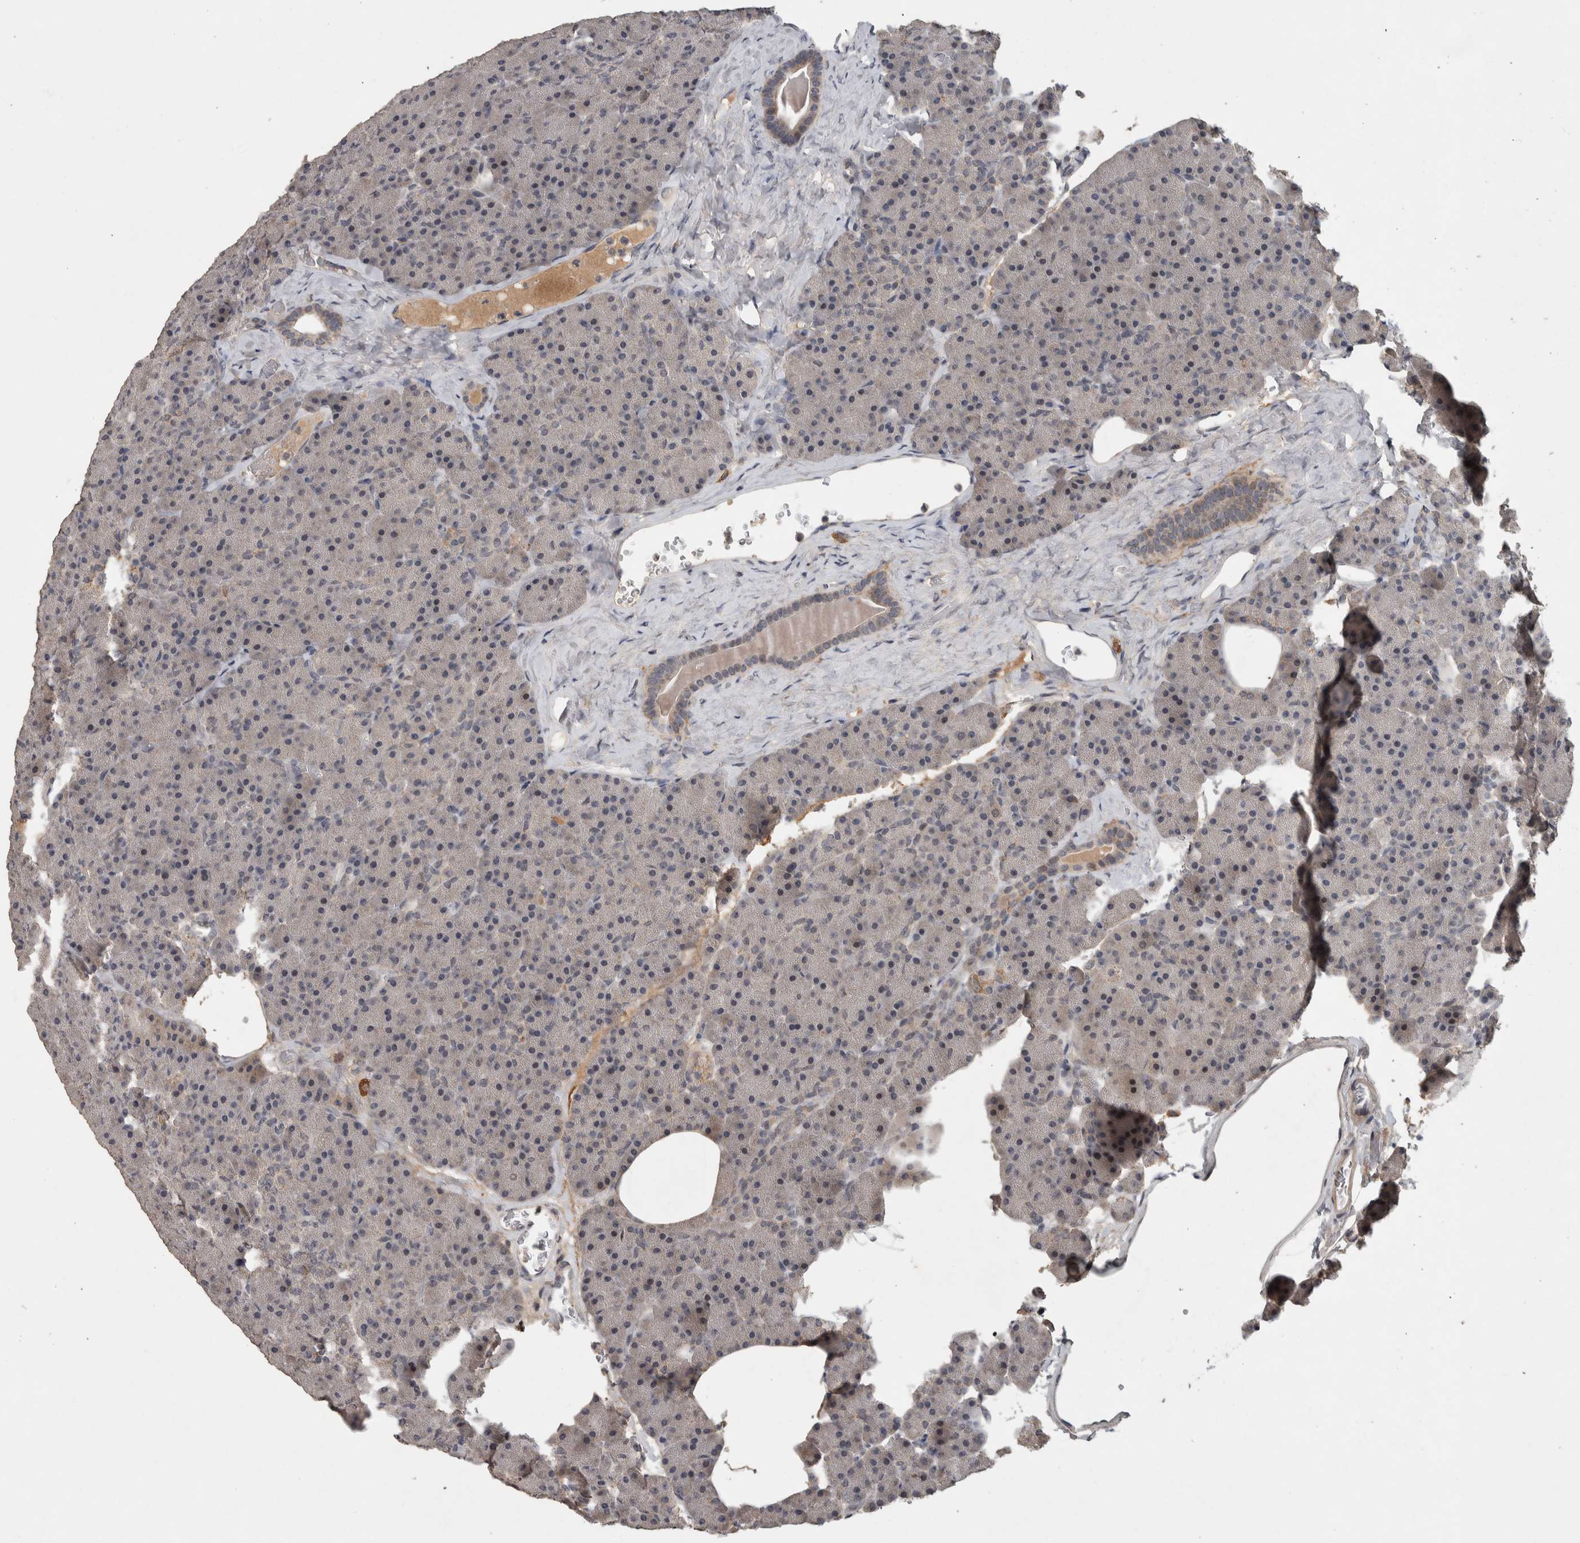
{"staining": {"intensity": "moderate", "quantity": "25%-75%", "location": "cytoplasmic/membranous"}, "tissue": "pancreas", "cell_type": "Exocrine glandular cells", "image_type": "normal", "snomed": [{"axis": "morphology", "description": "Normal tissue, NOS"}, {"axis": "morphology", "description": "Carcinoid, malignant, NOS"}, {"axis": "topography", "description": "Pancreas"}], "caption": "An image showing moderate cytoplasmic/membranous expression in about 25%-75% of exocrine glandular cells in normal pancreas, as visualized by brown immunohistochemical staining.", "gene": "CHRM3", "patient": {"sex": "female", "age": 35}}